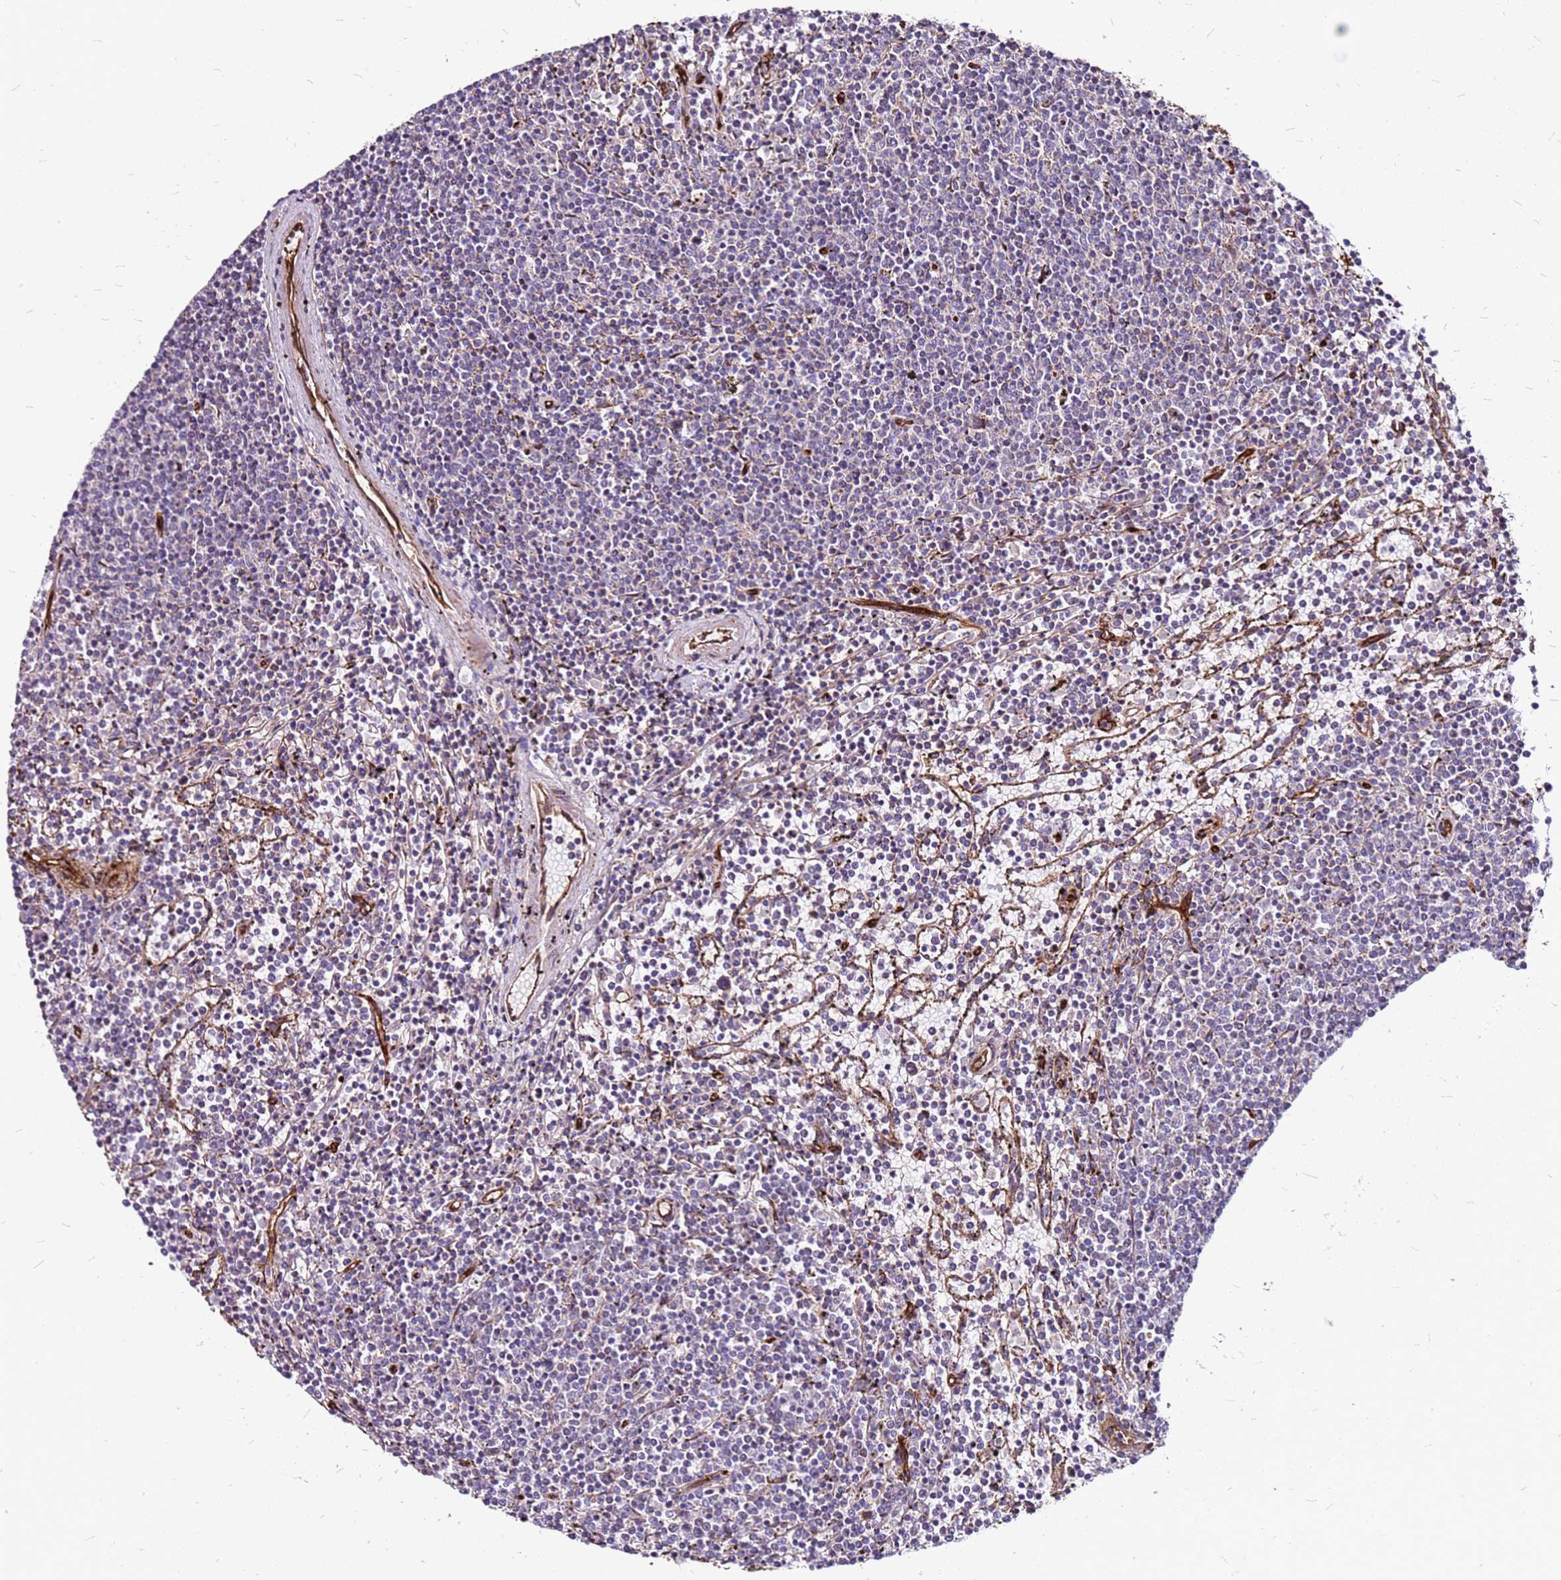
{"staining": {"intensity": "negative", "quantity": "none", "location": "none"}, "tissue": "lymphoma", "cell_type": "Tumor cells", "image_type": "cancer", "snomed": [{"axis": "morphology", "description": "Malignant lymphoma, non-Hodgkin's type, Low grade"}, {"axis": "topography", "description": "Spleen"}], "caption": "A photomicrograph of lymphoma stained for a protein displays no brown staining in tumor cells.", "gene": "TOPAZ1", "patient": {"sex": "female", "age": 50}}